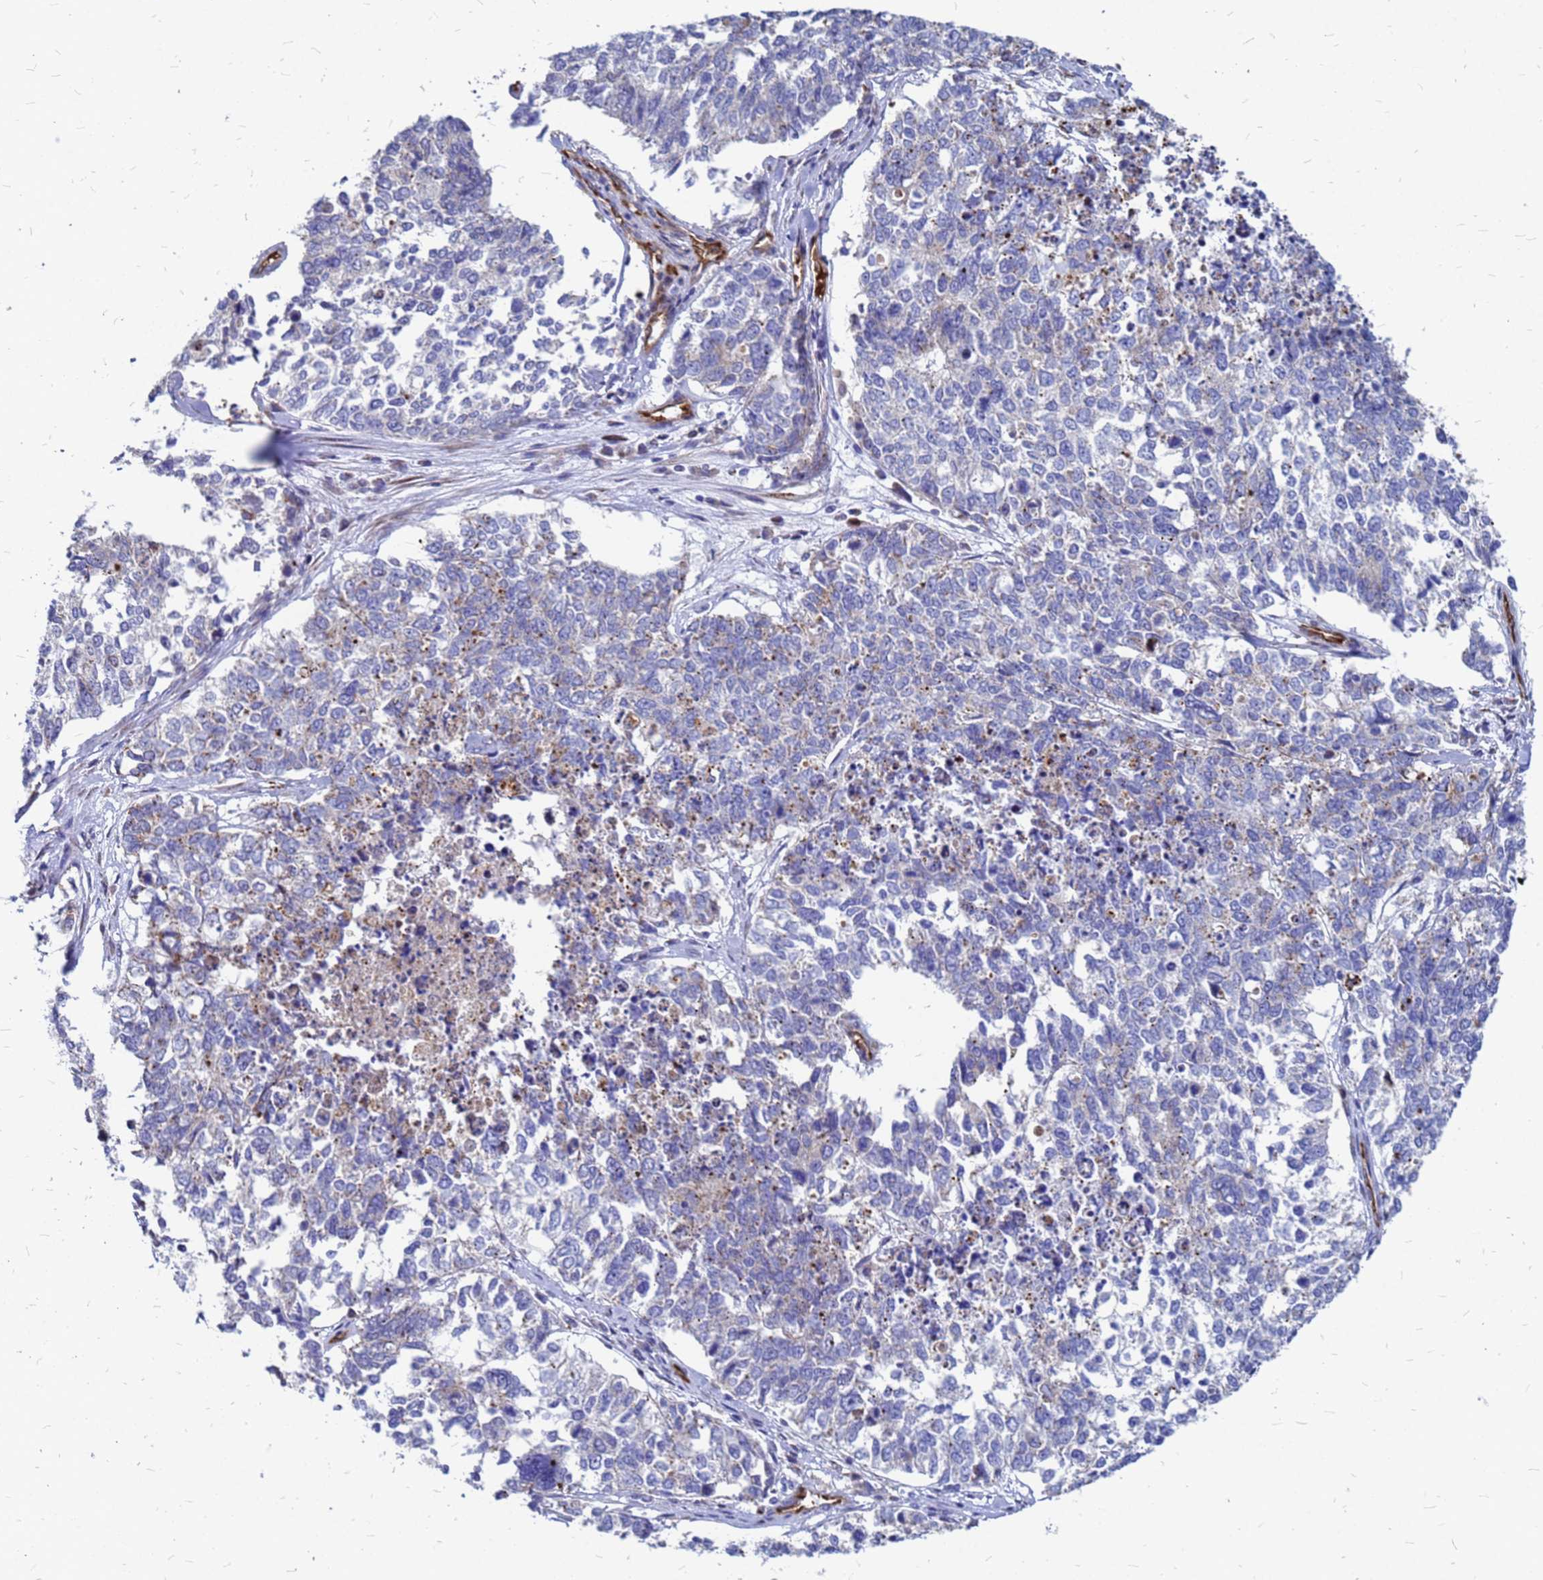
{"staining": {"intensity": "negative", "quantity": "none", "location": "none"}, "tissue": "cervical cancer", "cell_type": "Tumor cells", "image_type": "cancer", "snomed": [{"axis": "morphology", "description": "Squamous cell carcinoma, NOS"}, {"axis": "topography", "description": "Cervix"}], "caption": "Cervical cancer was stained to show a protein in brown. There is no significant expression in tumor cells. (DAB (3,3'-diaminobenzidine) immunohistochemistry (IHC), high magnification).", "gene": "NOSTRIN", "patient": {"sex": "female", "age": 63}}